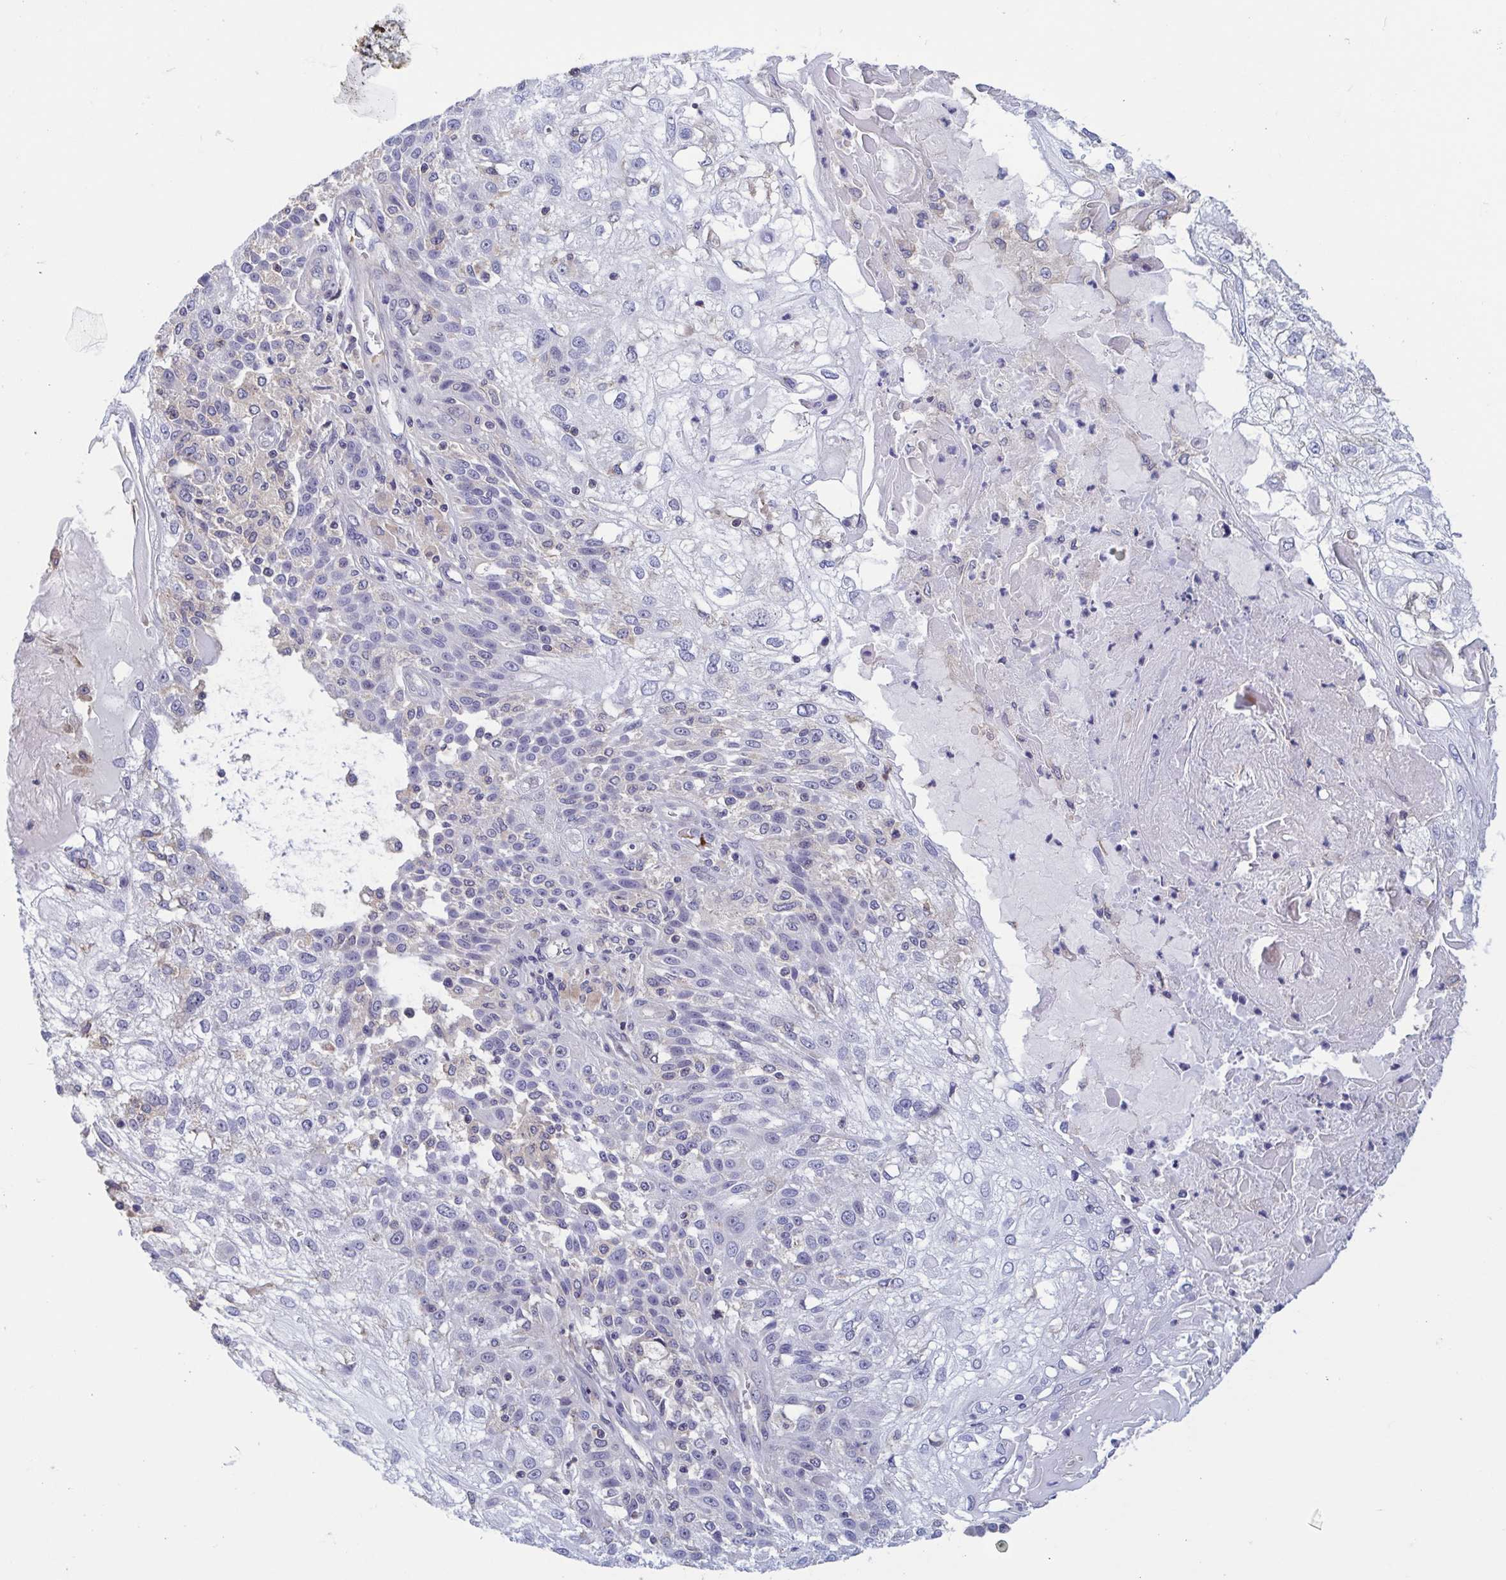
{"staining": {"intensity": "negative", "quantity": "none", "location": "none"}, "tissue": "skin cancer", "cell_type": "Tumor cells", "image_type": "cancer", "snomed": [{"axis": "morphology", "description": "Normal tissue, NOS"}, {"axis": "morphology", "description": "Squamous cell carcinoma, NOS"}, {"axis": "topography", "description": "Skin"}], "caption": "Human skin squamous cell carcinoma stained for a protein using immunohistochemistry (IHC) reveals no expression in tumor cells.", "gene": "LRRC38", "patient": {"sex": "female", "age": 83}}